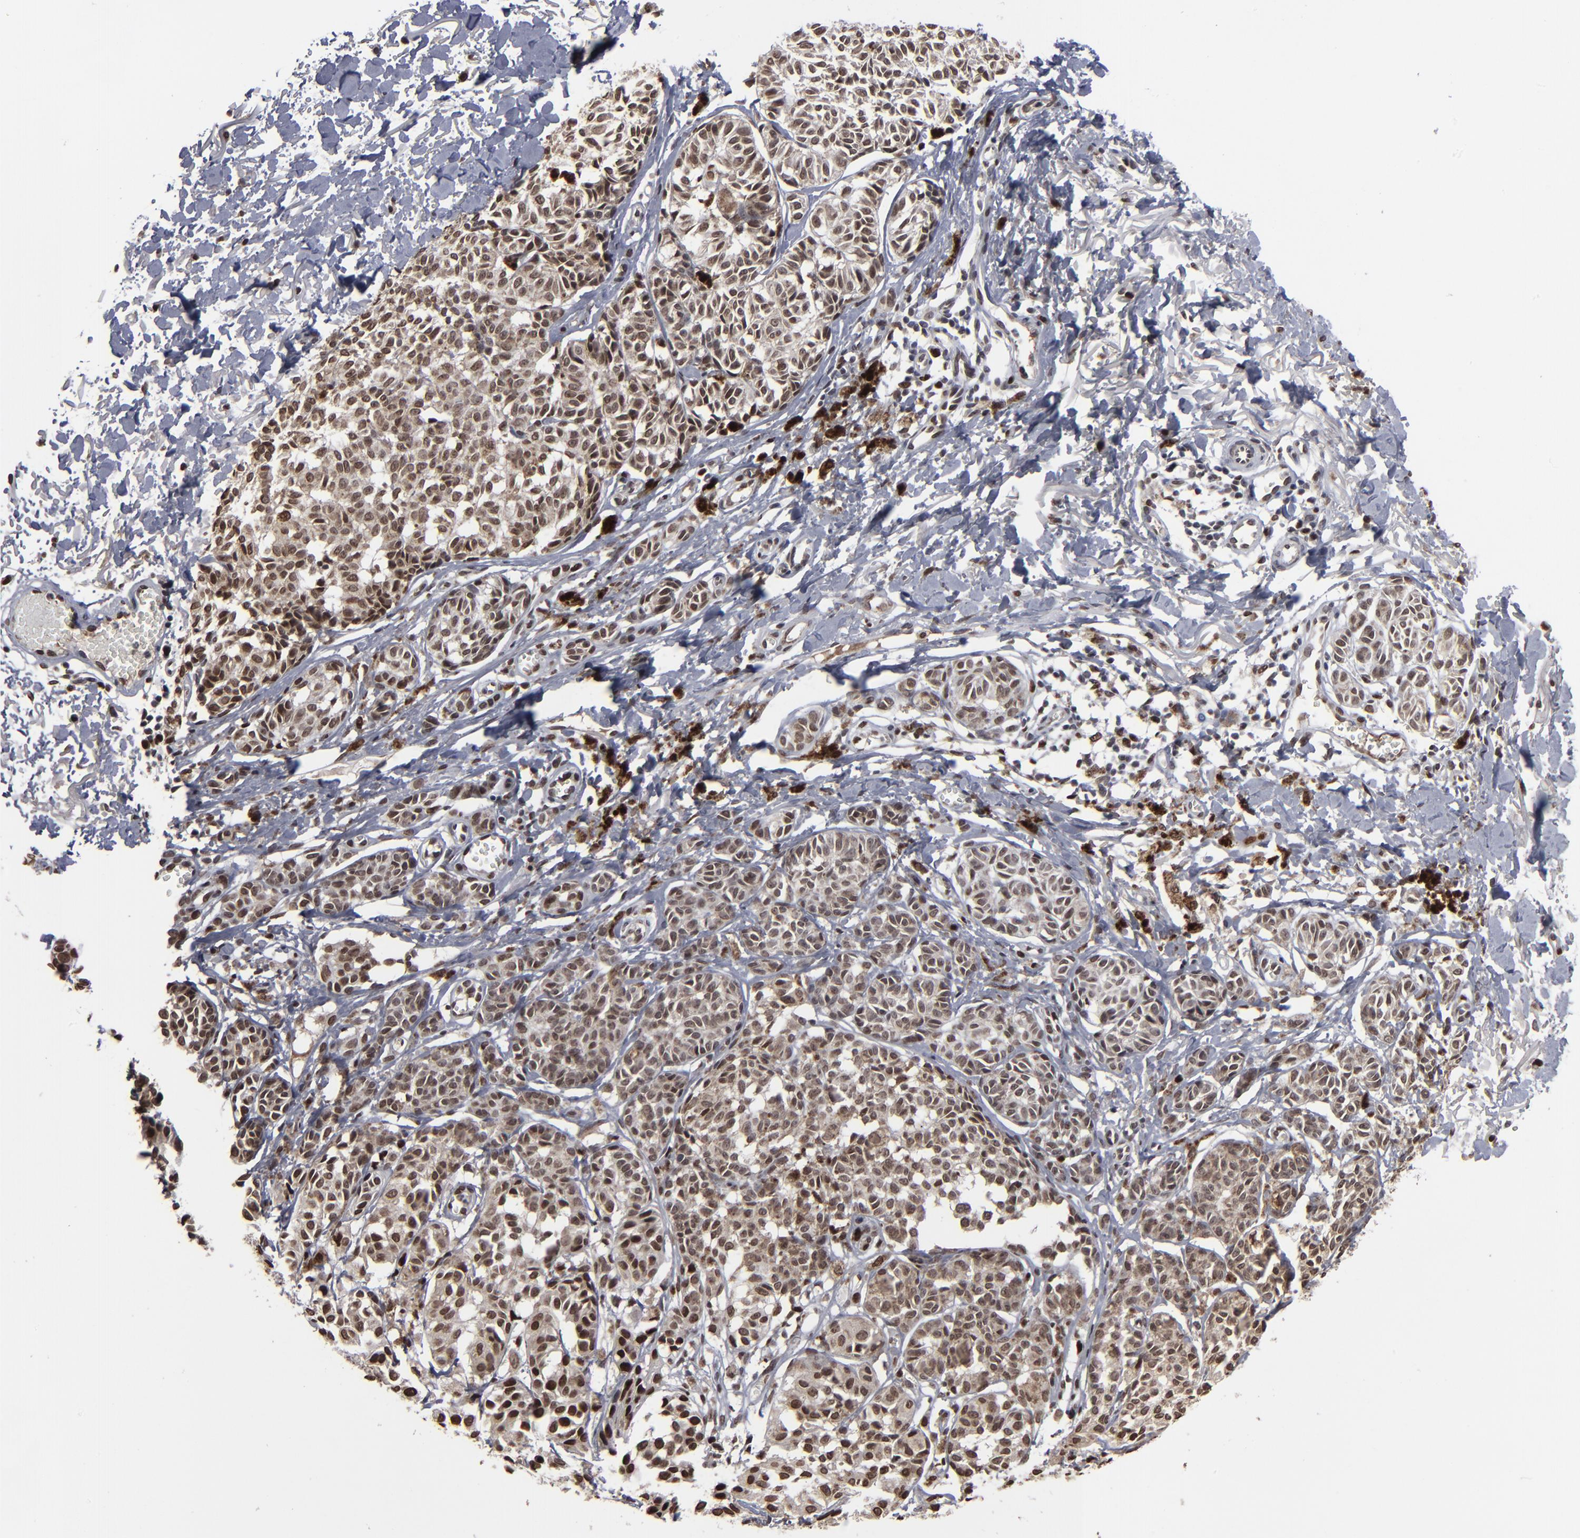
{"staining": {"intensity": "moderate", "quantity": "25%-75%", "location": "nuclear"}, "tissue": "melanoma", "cell_type": "Tumor cells", "image_type": "cancer", "snomed": [{"axis": "morphology", "description": "Malignant melanoma, NOS"}, {"axis": "topography", "description": "Skin"}], "caption": "Immunohistochemical staining of melanoma exhibits moderate nuclear protein expression in about 25%-75% of tumor cells.", "gene": "BAZ1A", "patient": {"sex": "male", "age": 76}}